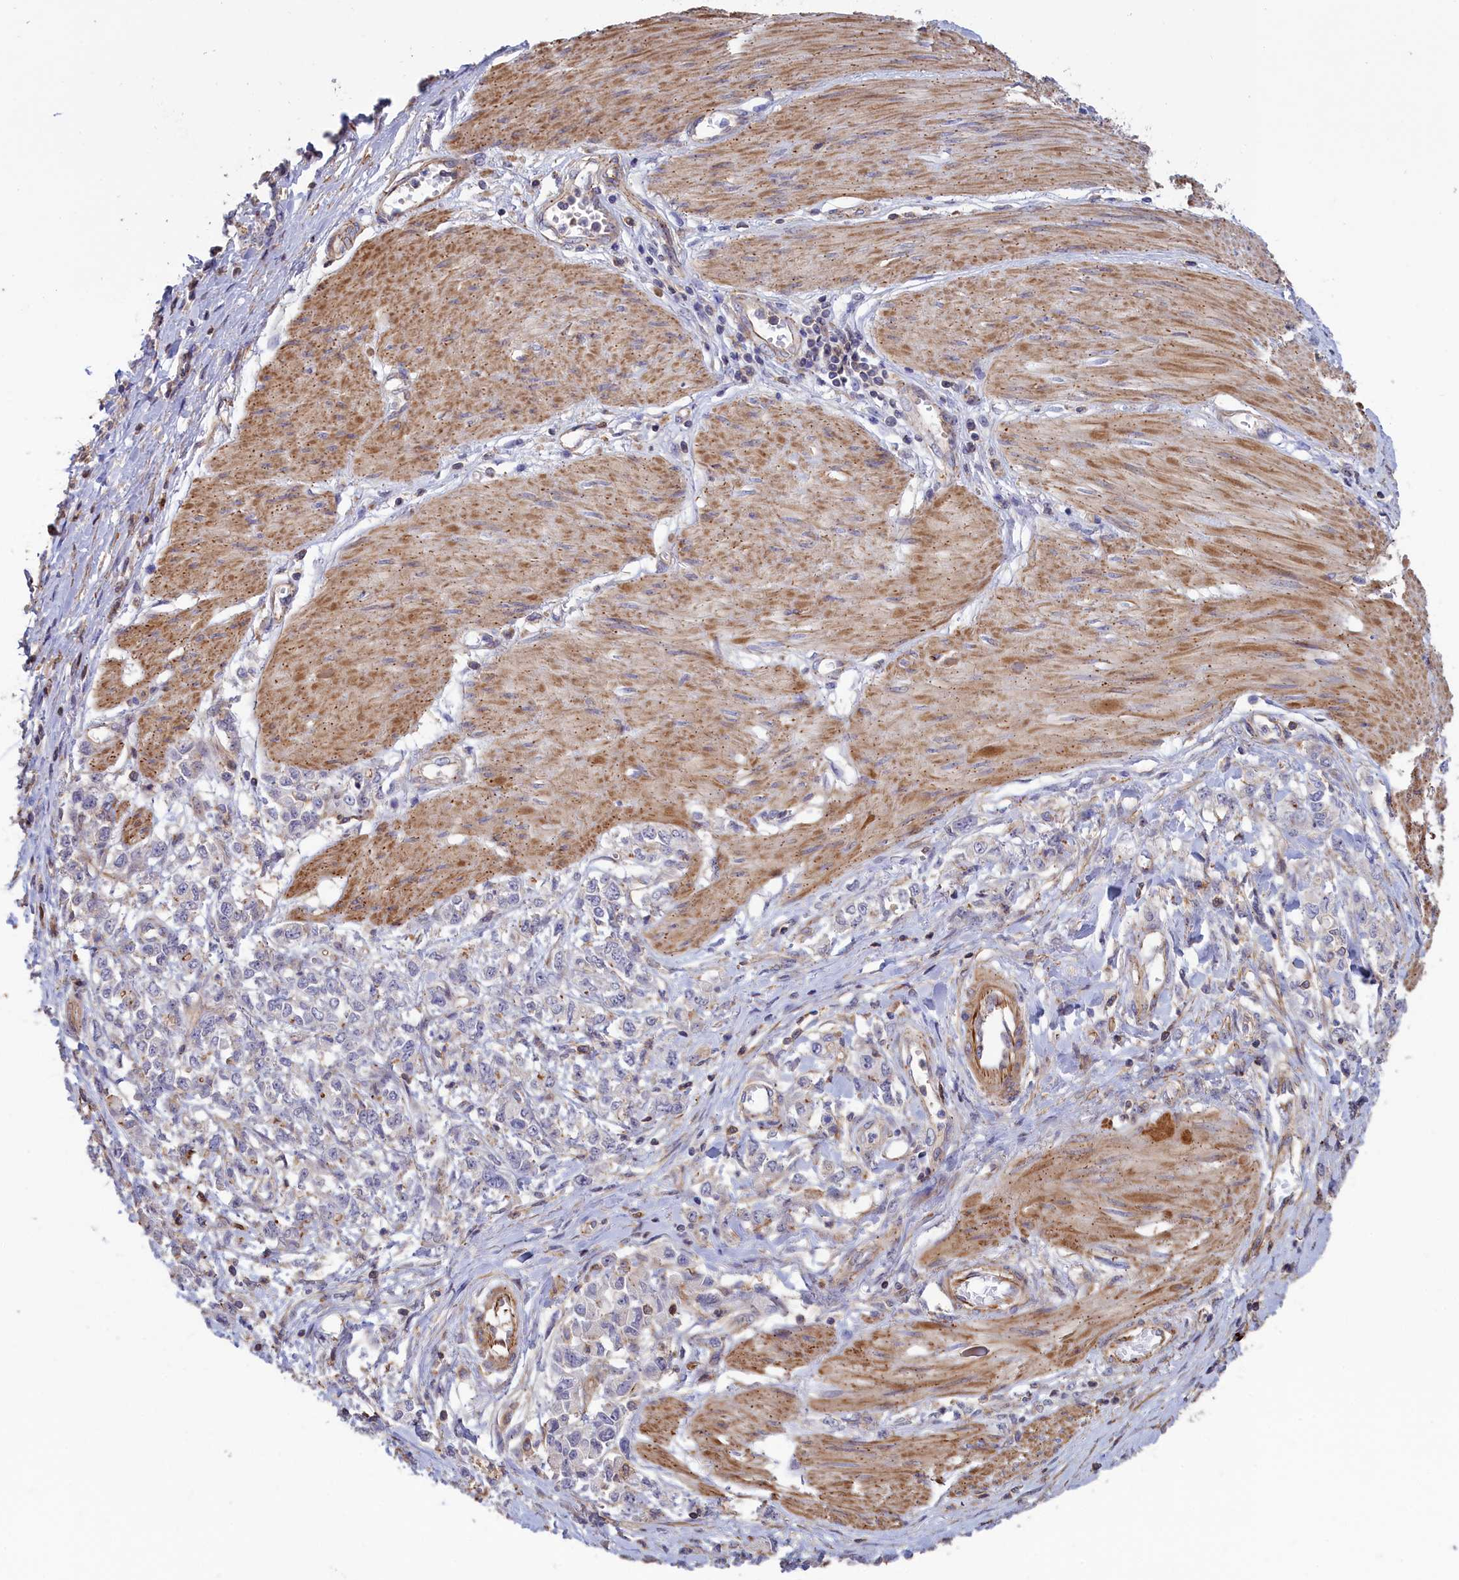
{"staining": {"intensity": "negative", "quantity": "none", "location": "none"}, "tissue": "stomach cancer", "cell_type": "Tumor cells", "image_type": "cancer", "snomed": [{"axis": "morphology", "description": "Adenocarcinoma, NOS"}, {"axis": "topography", "description": "Stomach"}], "caption": "Immunohistochemical staining of stomach cancer shows no significant positivity in tumor cells.", "gene": "ANKRD27", "patient": {"sex": "female", "age": 76}}